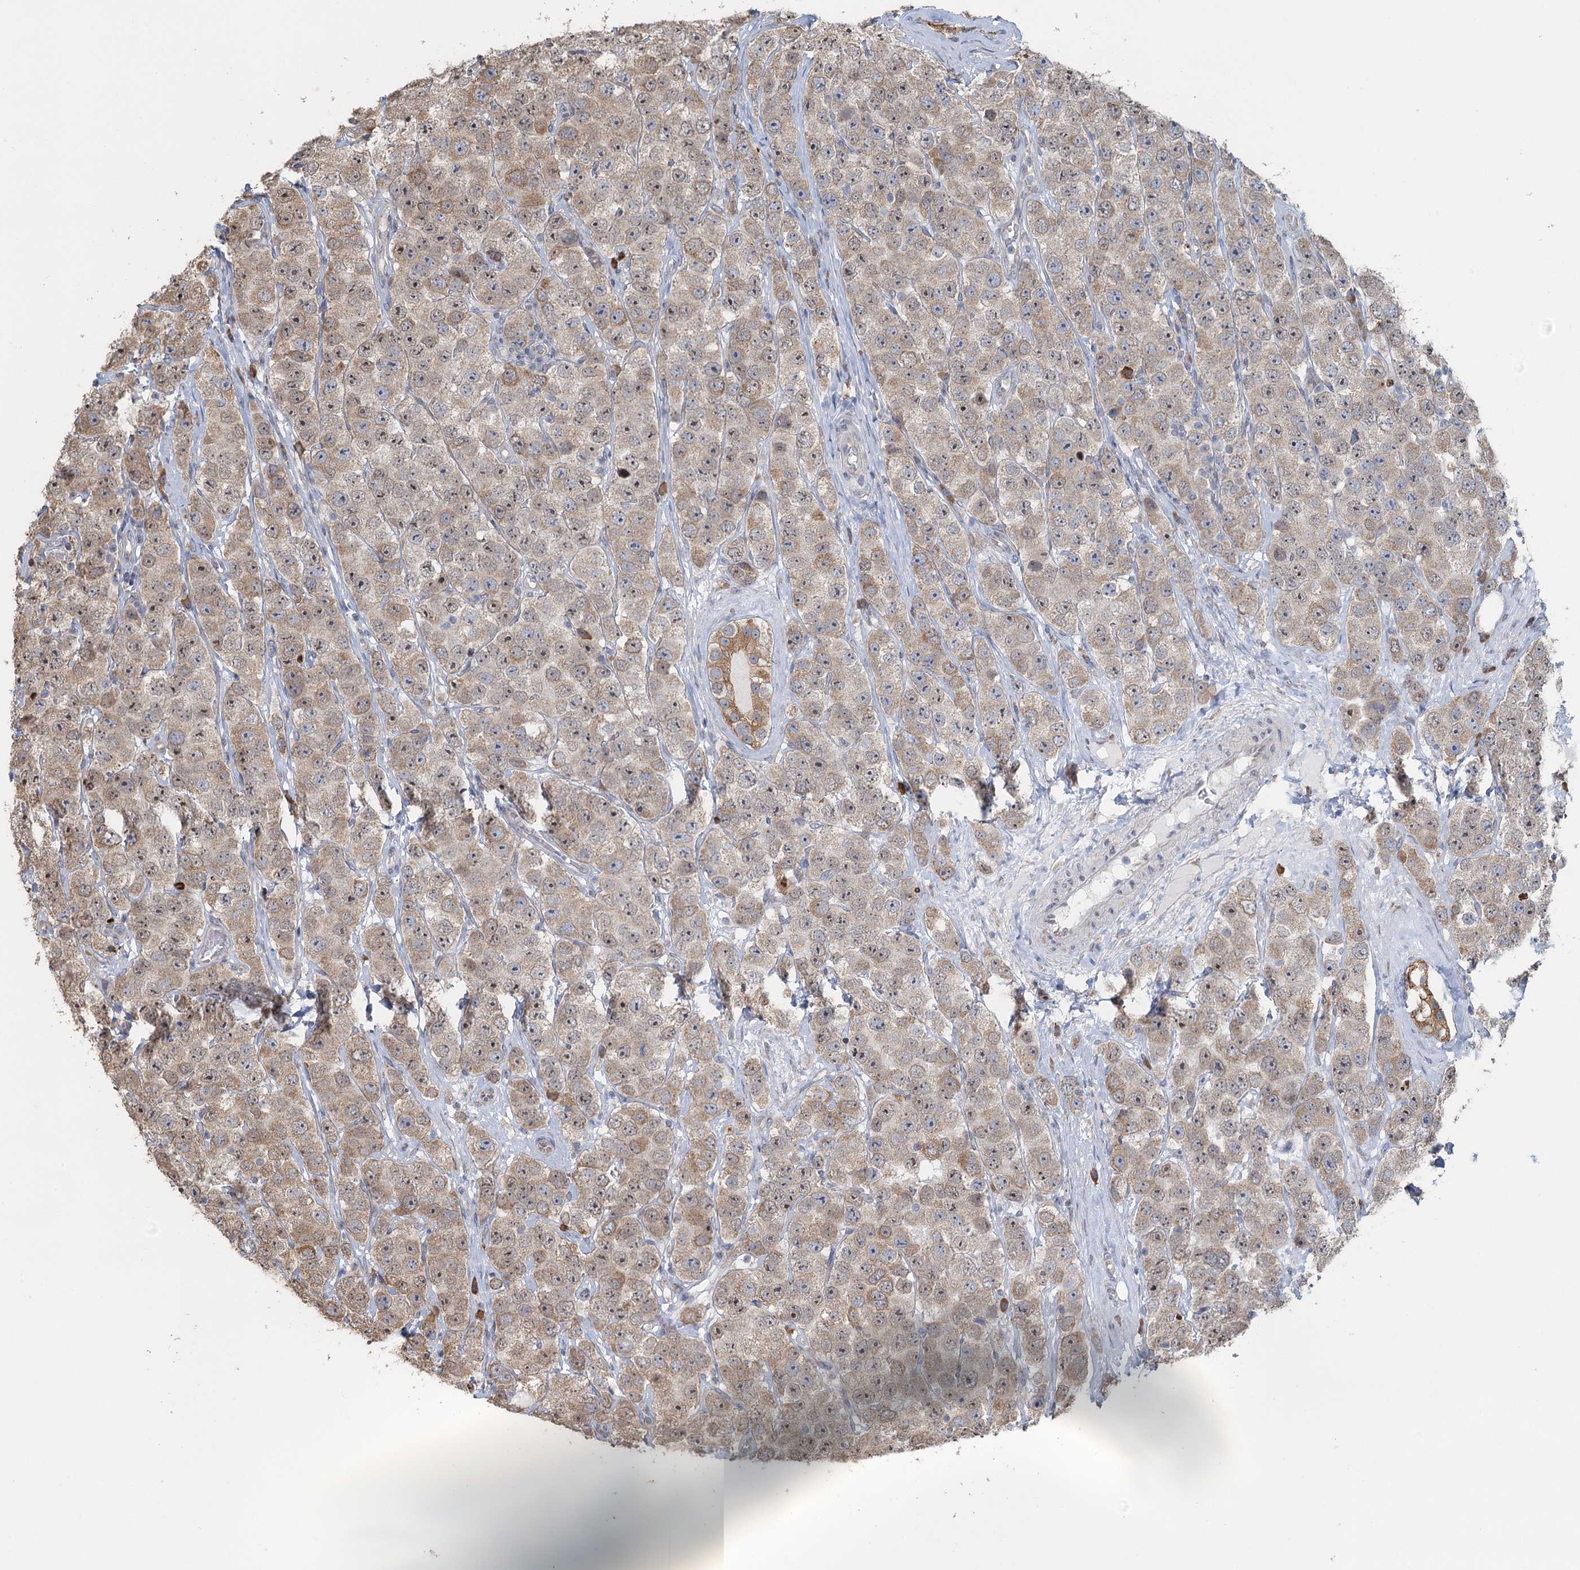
{"staining": {"intensity": "weak", "quantity": ">75%", "location": "cytoplasmic/membranous,nuclear"}, "tissue": "testis cancer", "cell_type": "Tumor cells", "image_type": "cancer", "snomed": [{"axis": "morphology", "description": "Seminoma, NOS"}, {"axis": "topography", "description": "Testis"}], "caption": "A brown stain highlights weak cytoplasmic/membranous and nuclear positivity of a protein in testis cancer (seminoma) tumor cells. (DAB IHC with brightfield microscopy, high magnification).", "gene": "TEX35", "patient": {"sex": "male", "age": 28}}